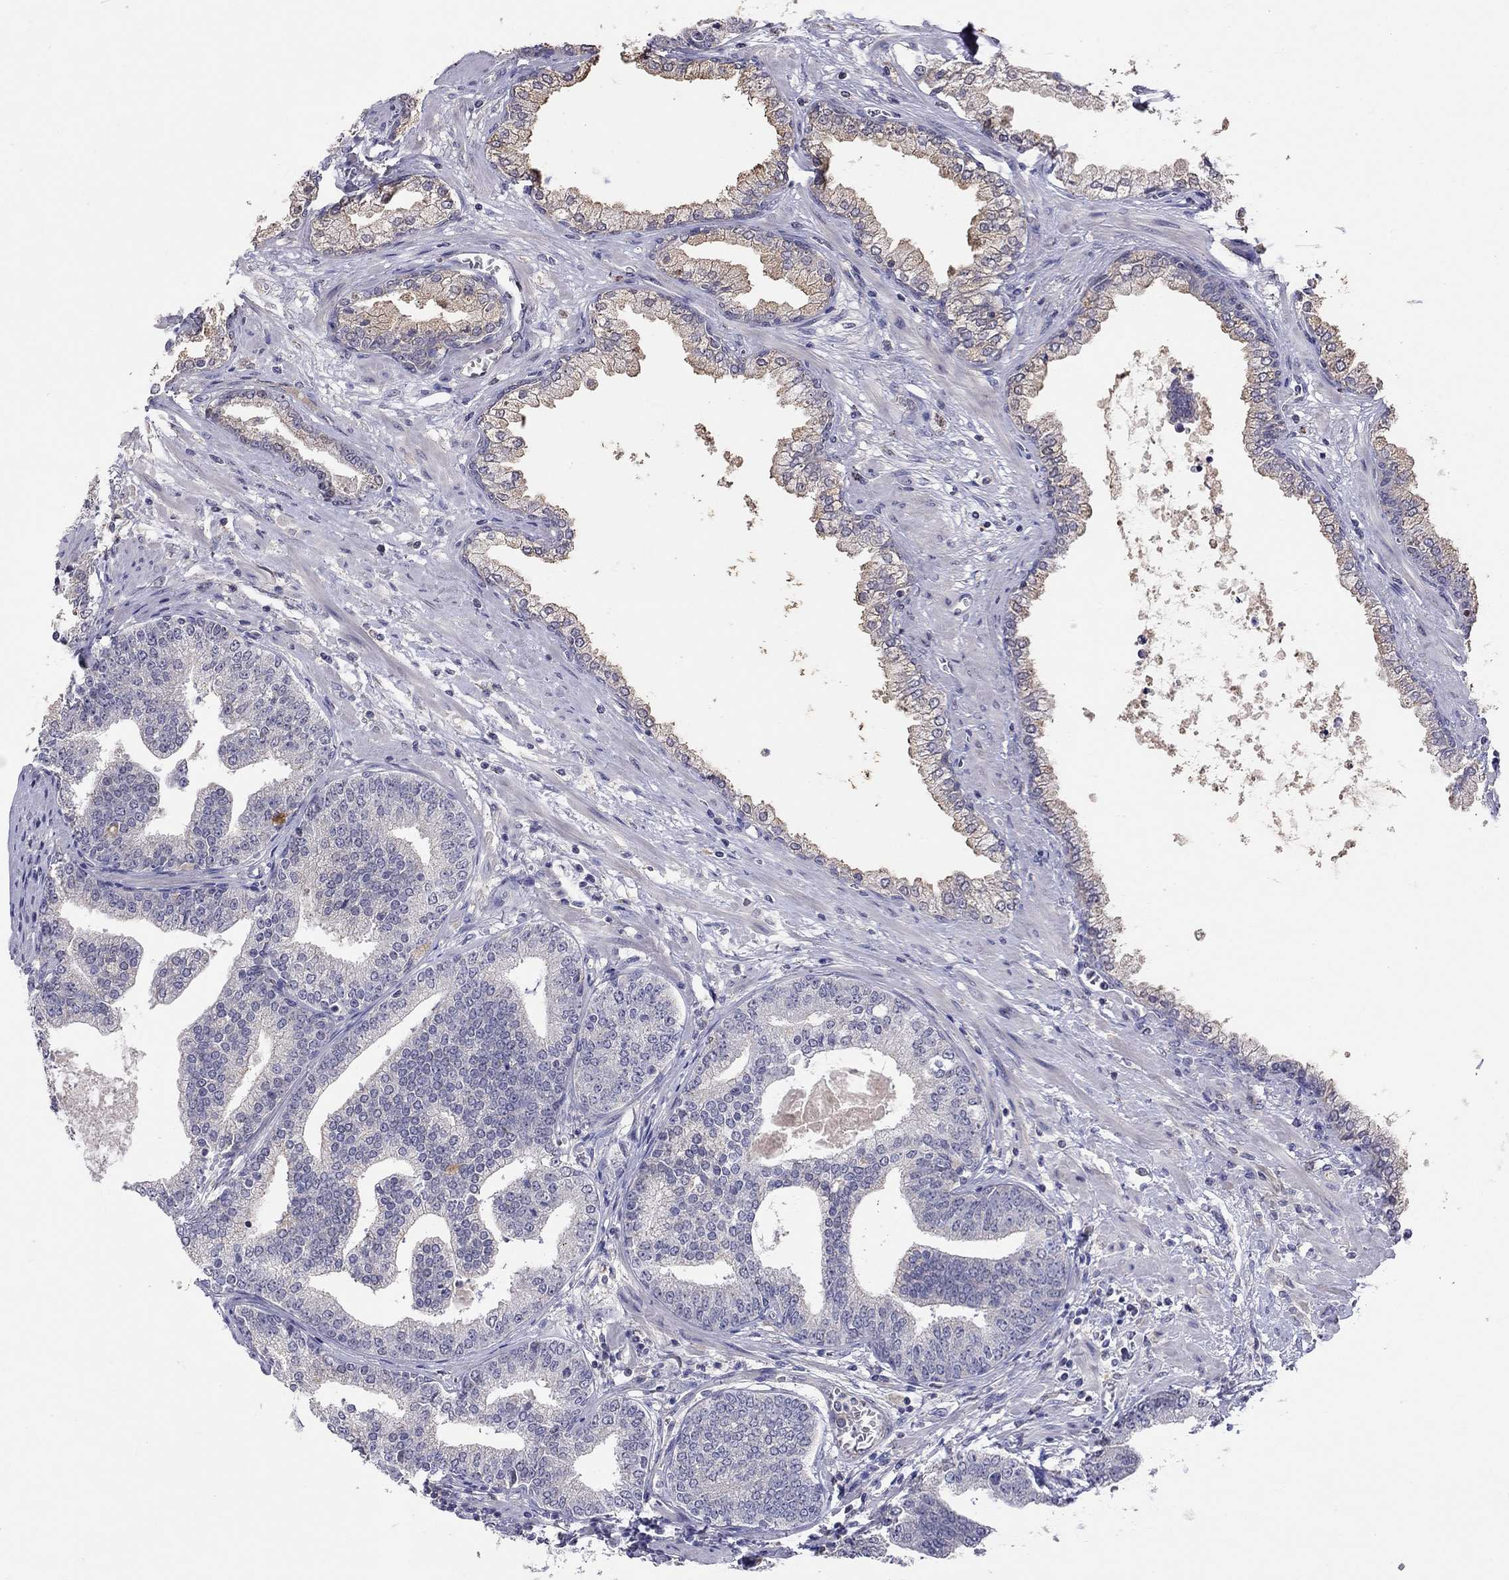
{"staining": {"intensity": "weak", "quantity": "<25%", "location": "cytoplasmic/membranous"}, "tissue": "prostate cancer", "cell_type": "Tumor cells", "image_type": "cancer", "snomed": [{"axis": "morphology", "description": "Adenocarcinoma, NOS"}, {"axis": "topography", "description": "Prostate"}], "caption": "This is a image of IHC staining of prostate cancer (adenocarcinoma), which shows no expression in tumor cells.", "gene": "RTP5", "patient": {"sex": "male", "age": 64}}